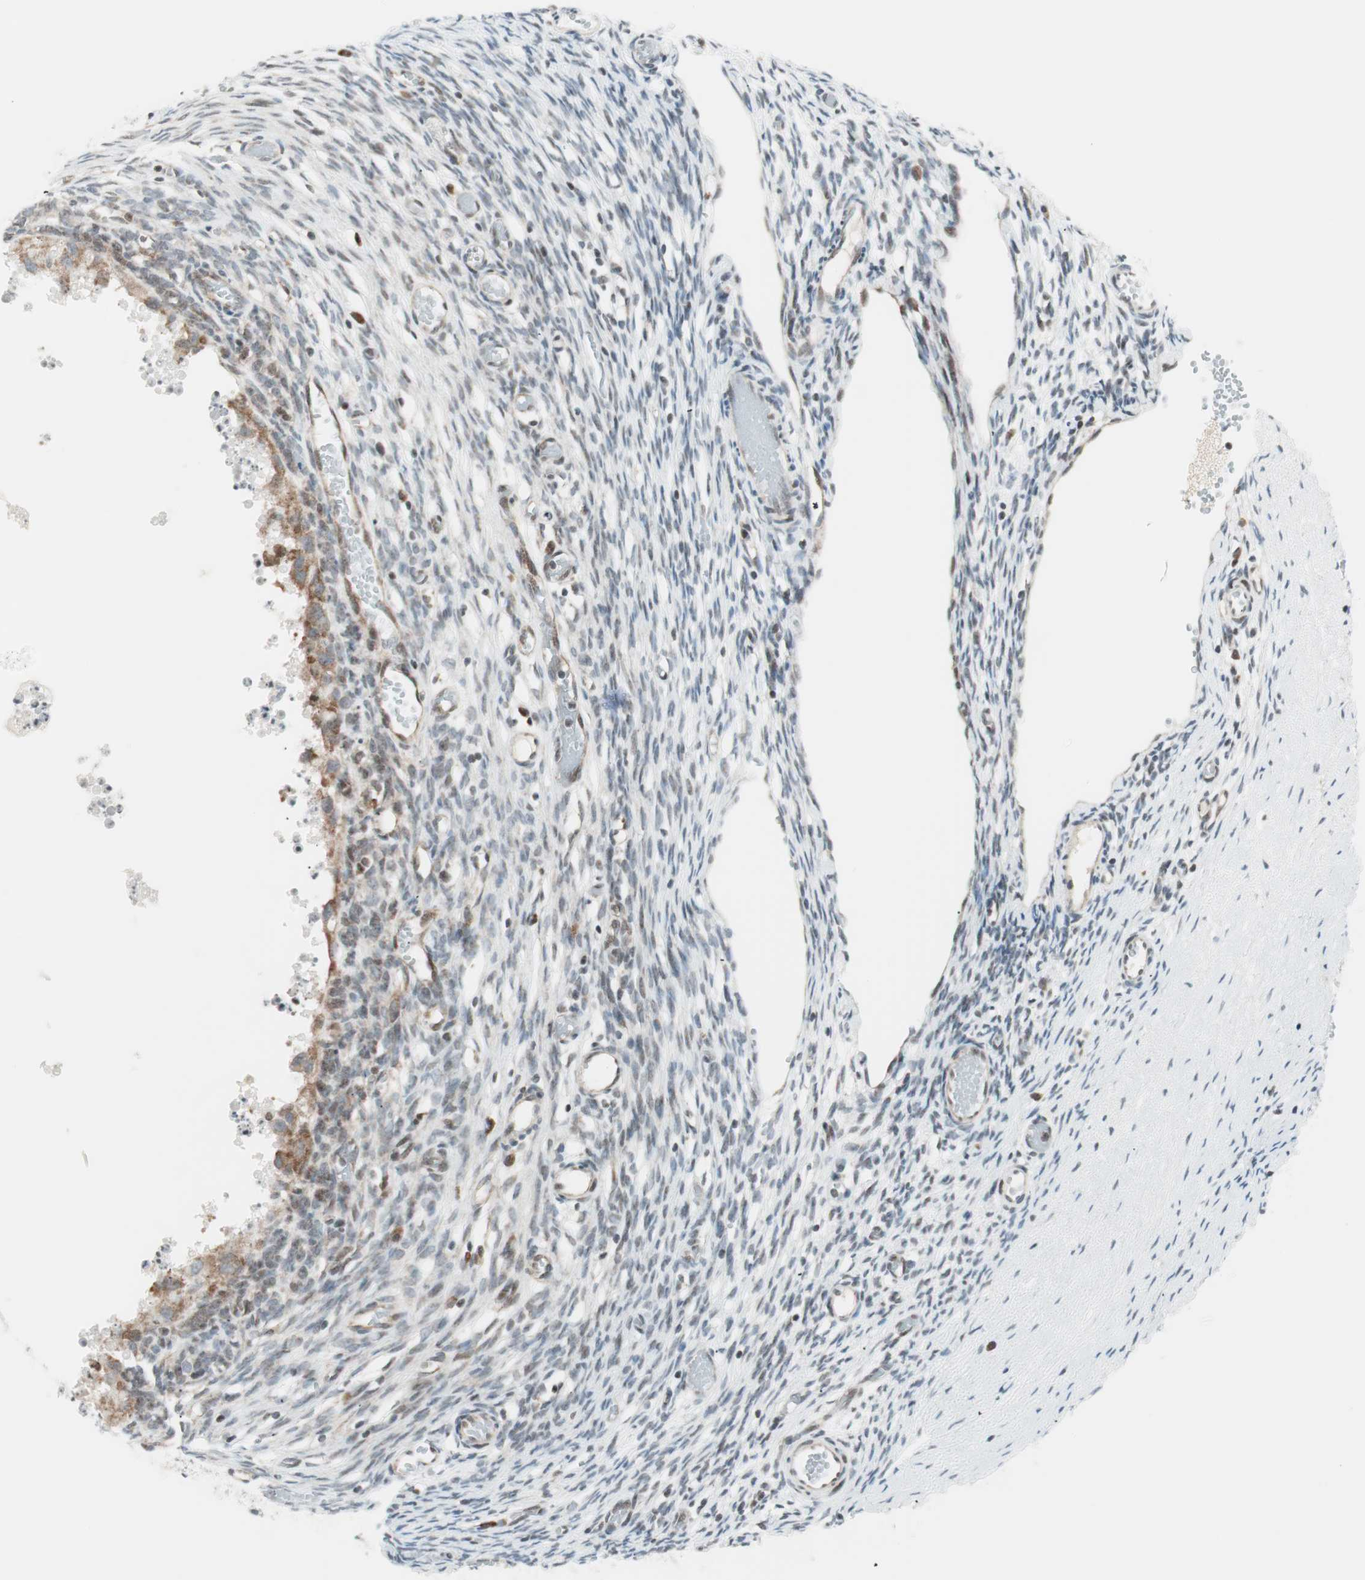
{"staining": {"intensity": "negative", "quantity": "none", "location": "none"}, "tissue": "ovary", "cell_type": "Ovarian stroma cells", "image_type": "normal", "snomed": [{"axis": "morphology", "description": "Normal tissue, NOS"}, {"axis": "topography", "description": "Ovary"}], "caption": "The IHC histopathology image has no significant staining in ovarian stroma cells of ovary.", "gene": "TPT1", "patient": {"sex": "female", "age": 35}}